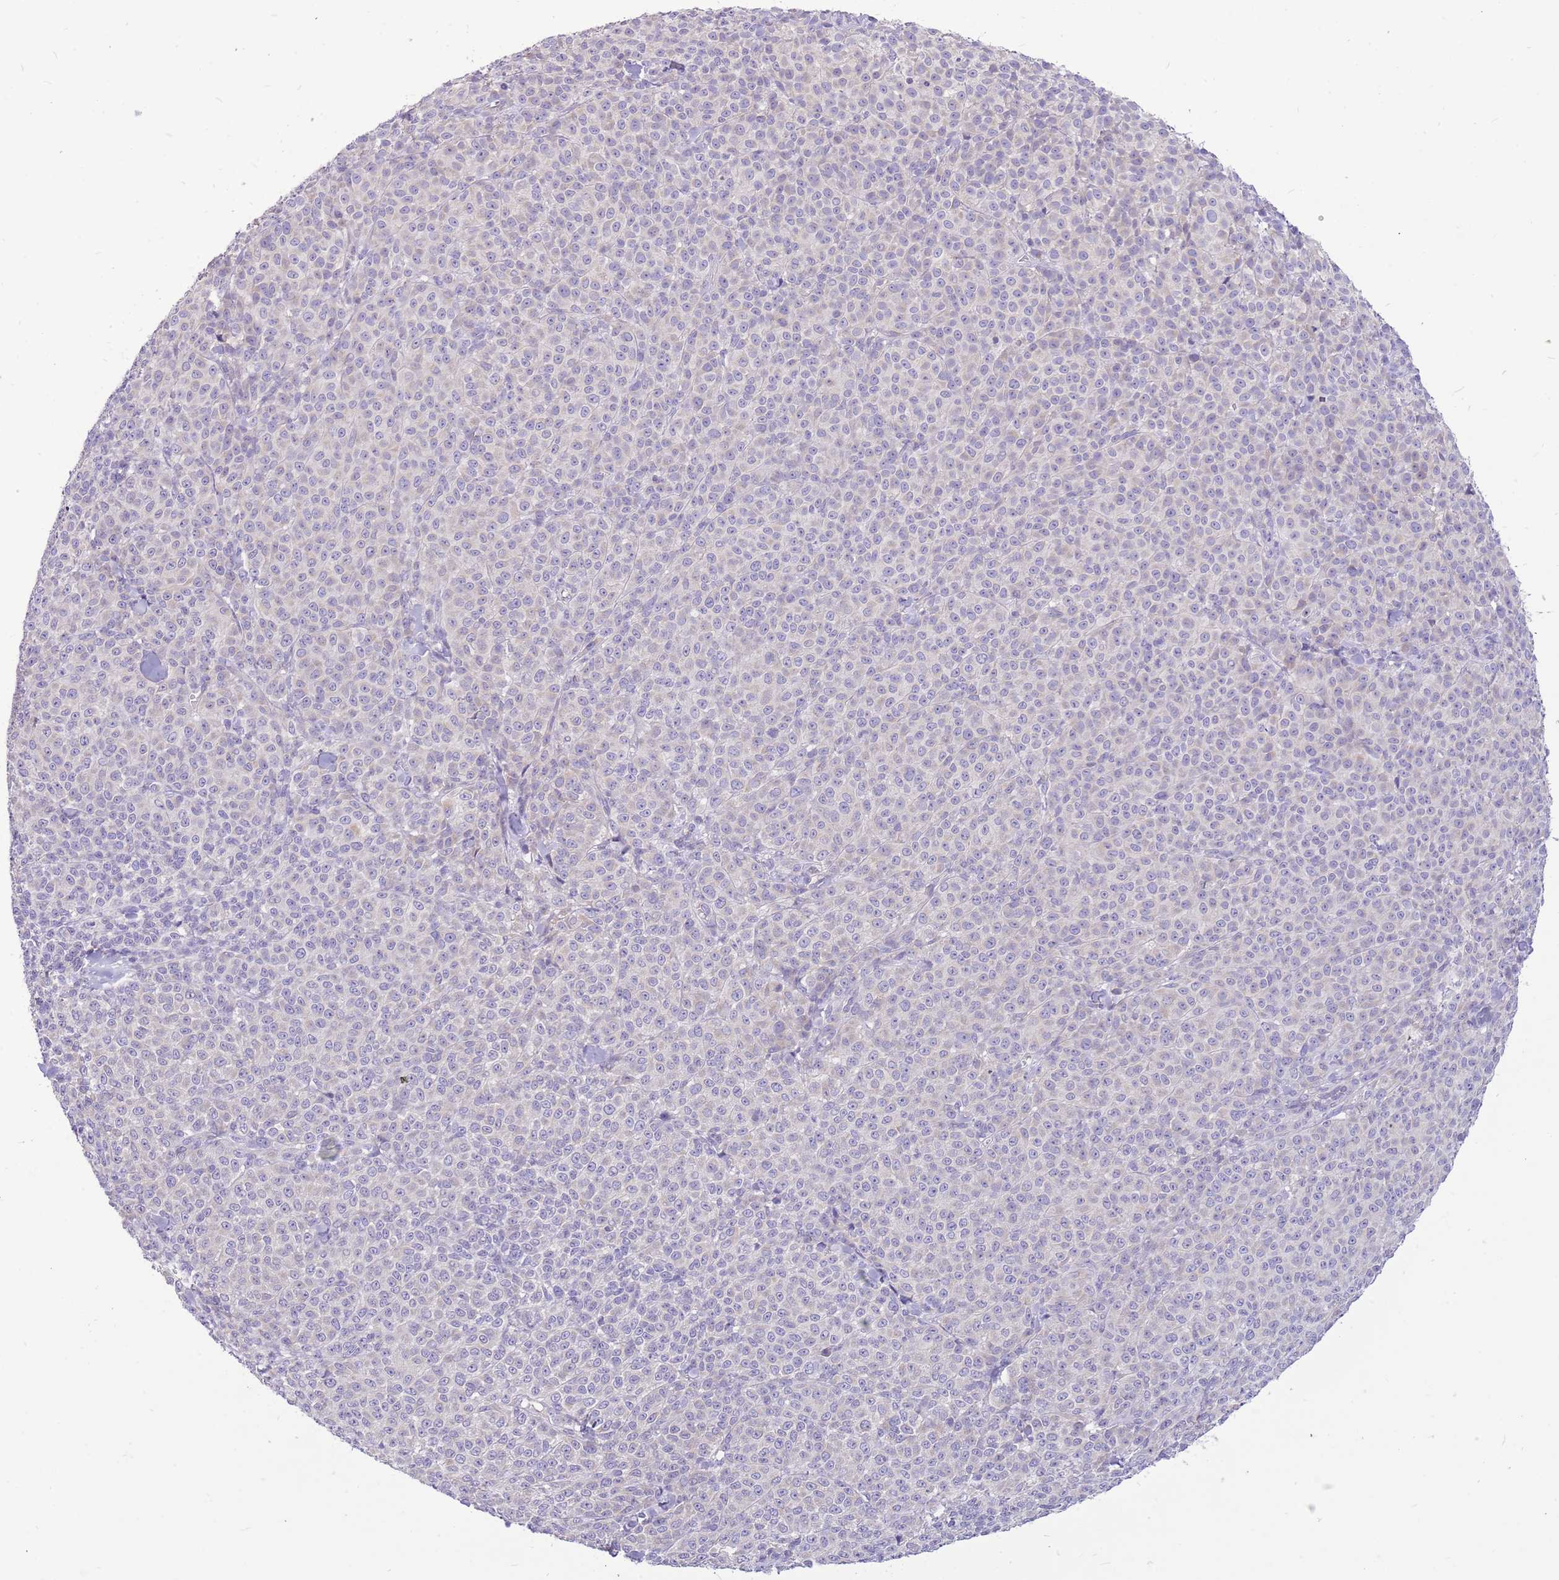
{"staining": {"intensity": "negative", "quantity": "none", "location": "none"}, "tissue": "melanoma", "cell_type": "Tumor cells", "image_type": "cancer", "snomed": [{"axis": "morphology", "description": "Normal tissue, NOS"}, {"axis": "morphology", "description": "Malignant melanoma, NOS"}, {"axis": "topography", "description": "Skin"}], "caption": "An immunohistochemistry photomicrograph of melanoma is shown. There is no staining in tumor cells of melanoma. (DAB immunohistochemistry, high magnification).", "gene": "GLCE", "patient": {"sex": "female", "age": 34}}